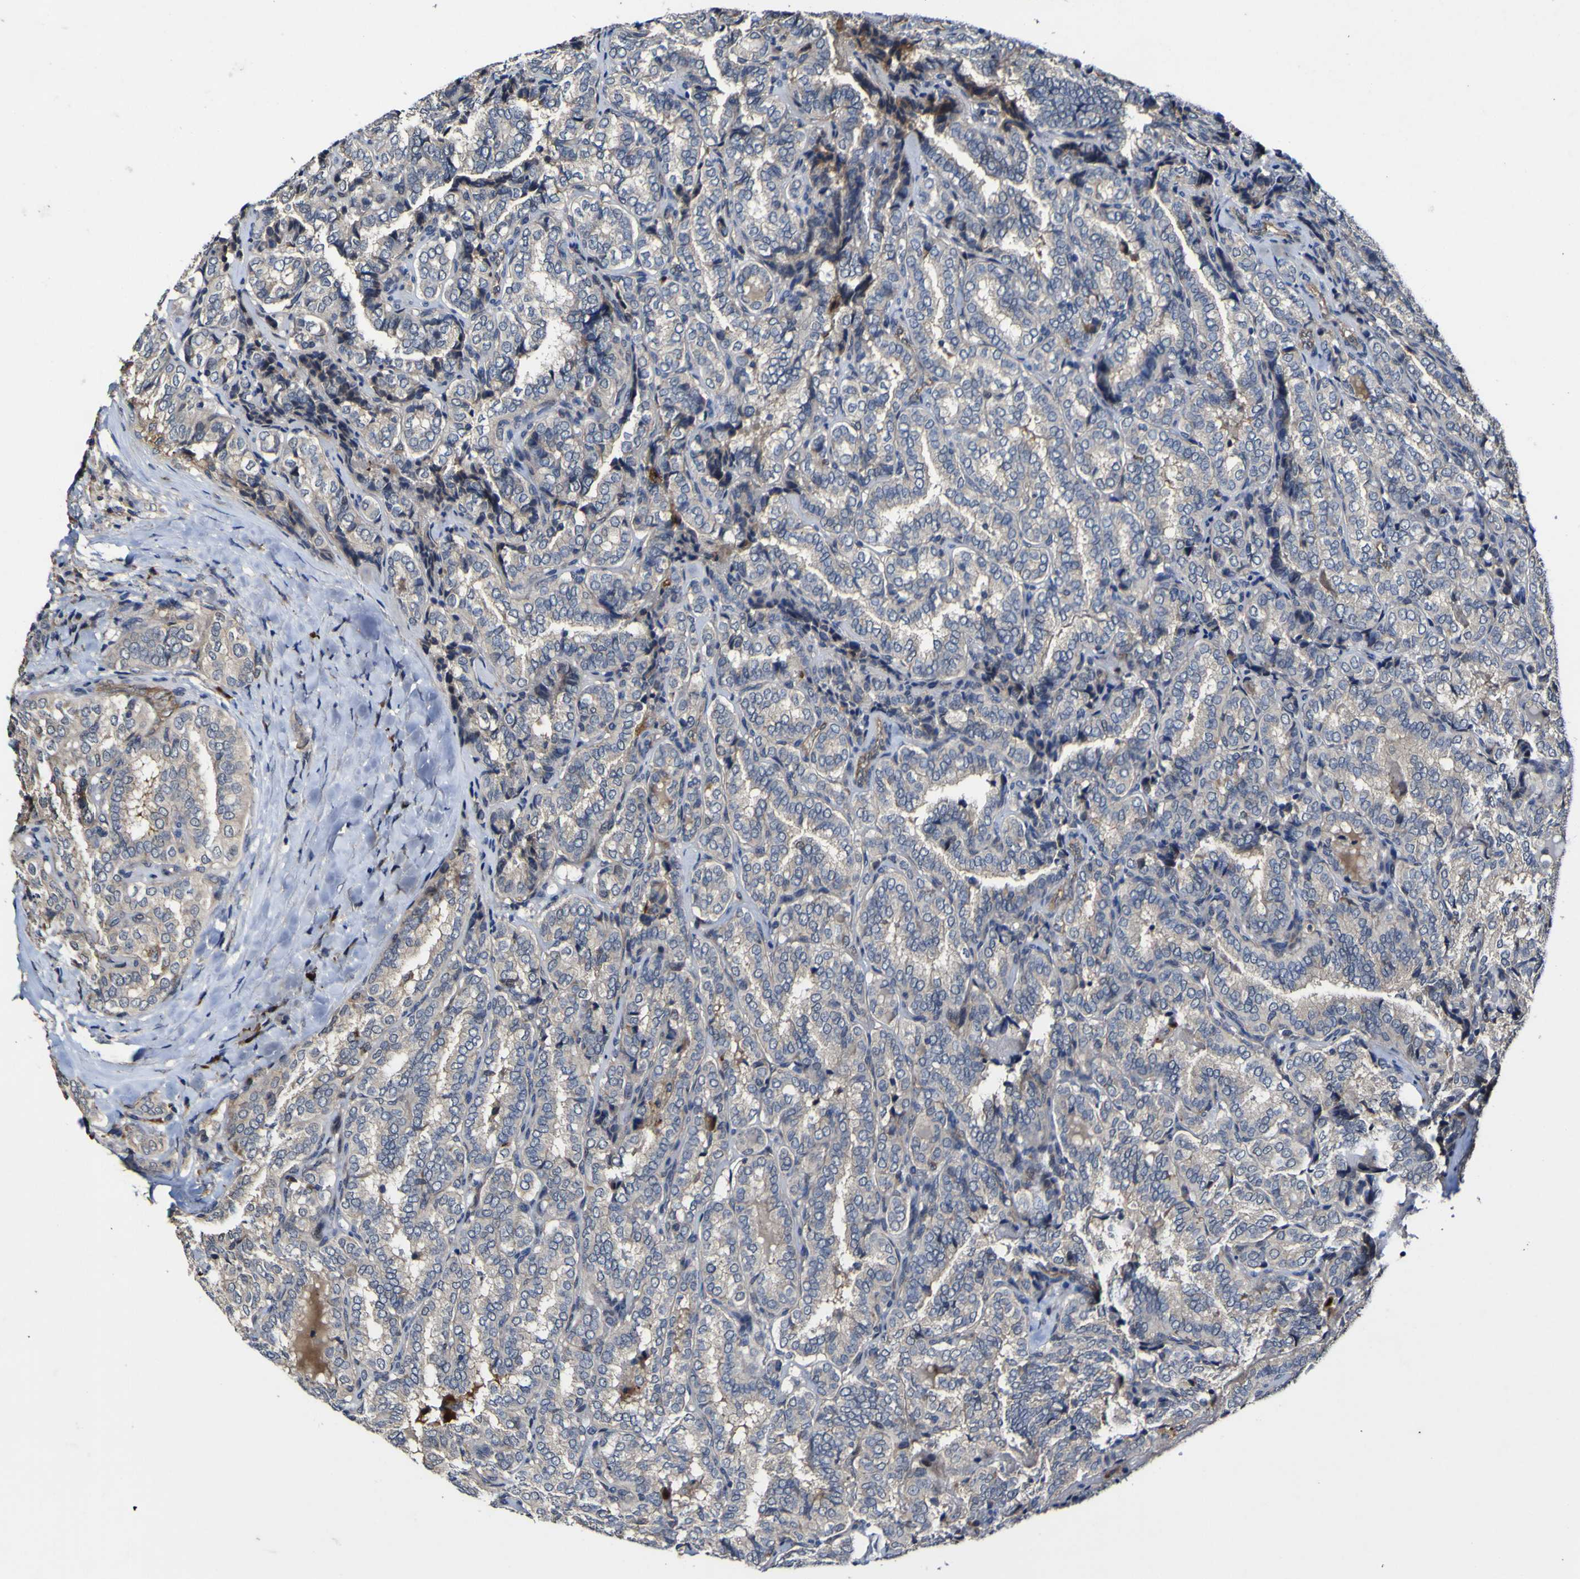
{"staining": {"intensity": "negative", "quantity": "none", "location": "none"}, "tissue": "thyroid cancer", "cell_type": "Tumor cells", "image_type": "cancer", "snomed": [{"axis": "morphology", "description": "Normal tissue, NOS"}, {"axis": "morphology", "description": "Papillary adenocarcinoma, NOS"}, {"axis": "topography", "description": "Thyroid gland"}], "caption": "Human thyroid cancer stained for a protein using immunohistochemistry (IHC) reveals no staining in tumor cells.", "gene": "CCL2", "patient": {"sex": "female", "age": 30}}